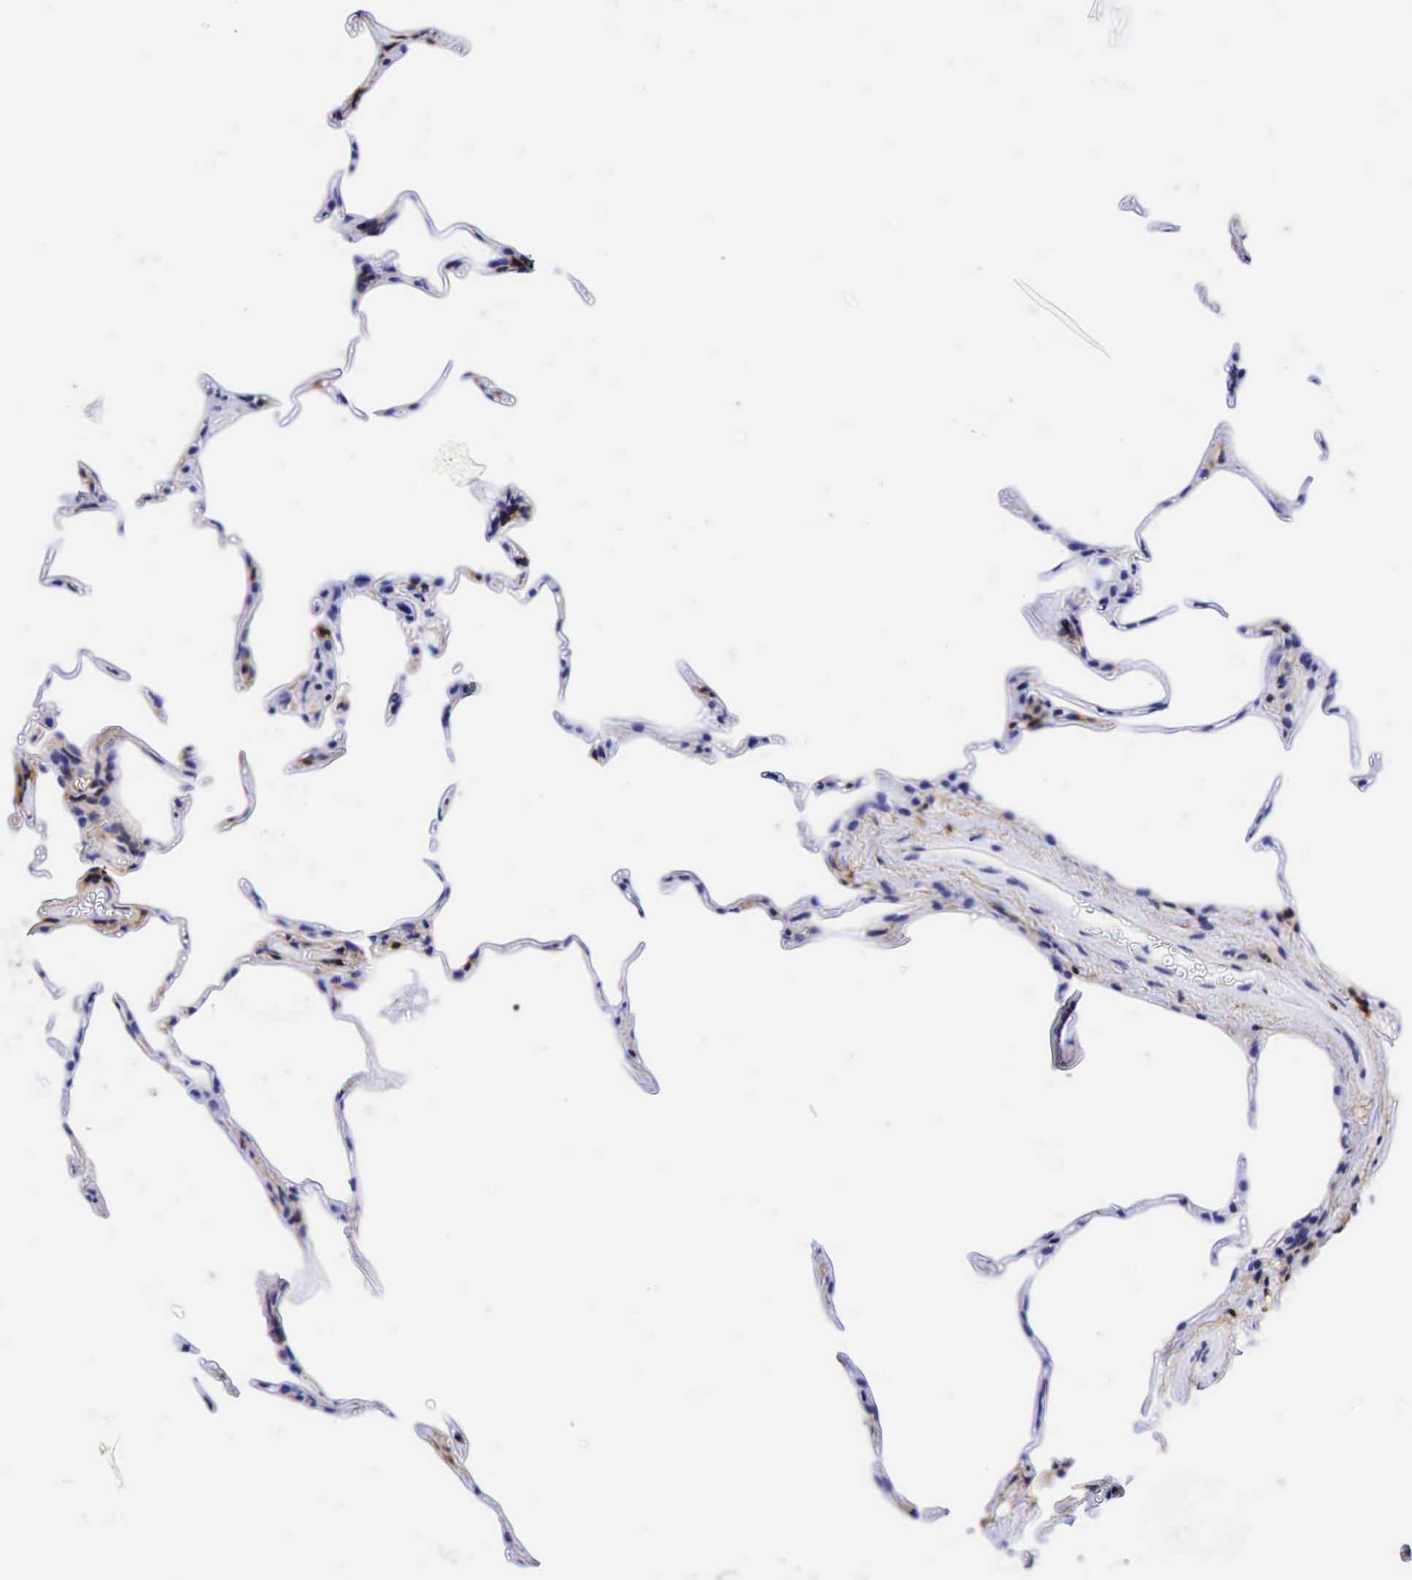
{"staining": {"intensity": "weak", "quantity": "<25%", "location": "cytoplasmic/membranous"}, "tissue": "lung", "cell_type": "Alveolar cells", "image_type": "normal", "snomed": [{"axis": "morphology", "description": "Normal tissue, NOS"}, {"axis": "topography", "description": "Lung"}], "caption": "Immunohistochemistry micrograph of normal lung stained for a protein (brown), which reveals no staining in alveolar cells. Brightfield microscopy of immunohistochemistry stained with DAB (3,3'-diaminobenzidine) (brown) and hematoxylin (blue), captured at high magnification.", "gene": "CD99", "patient": {"sex": "female", "age": 75}}